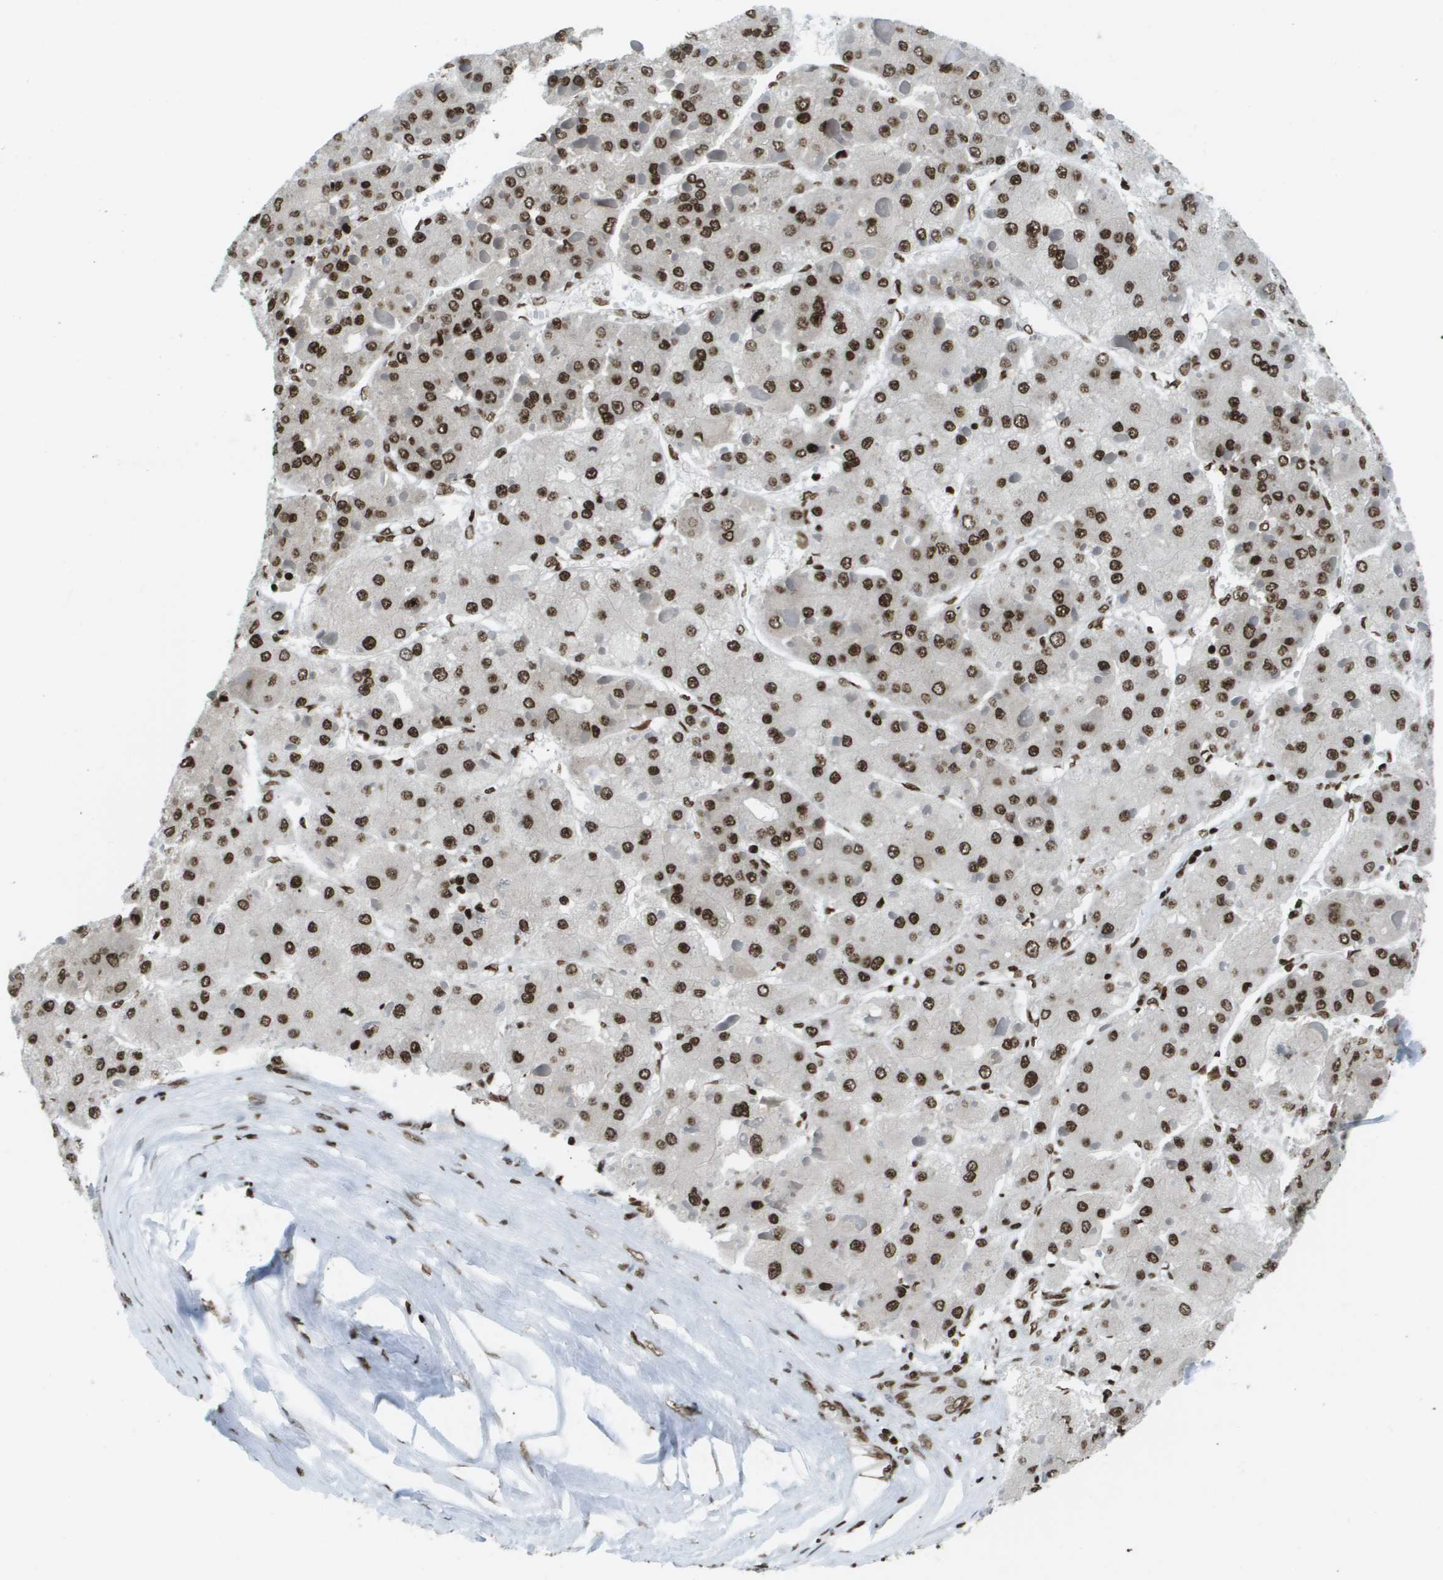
{"staining": {"intensity": "strong", "quantity": ">75%", "location": "nuclear"}, "tissue": "liver cancer", "cell_type": "Tumor cells", "image_type": "cancer", "snomed": [{"axis": "morphology", "description": "Carcinoma, Hepatocellular, NOS"}, {"axis": "topography", "description": "Liver"}], "caption": "Human liver cancer (hepatocellular carcinoma) stained for a protein (brown) exhibits strong nuclear positive expression in about >75% of tumor cells.", "gene": "GLYR1", "patient": {"sex": "female", "age": 73}}